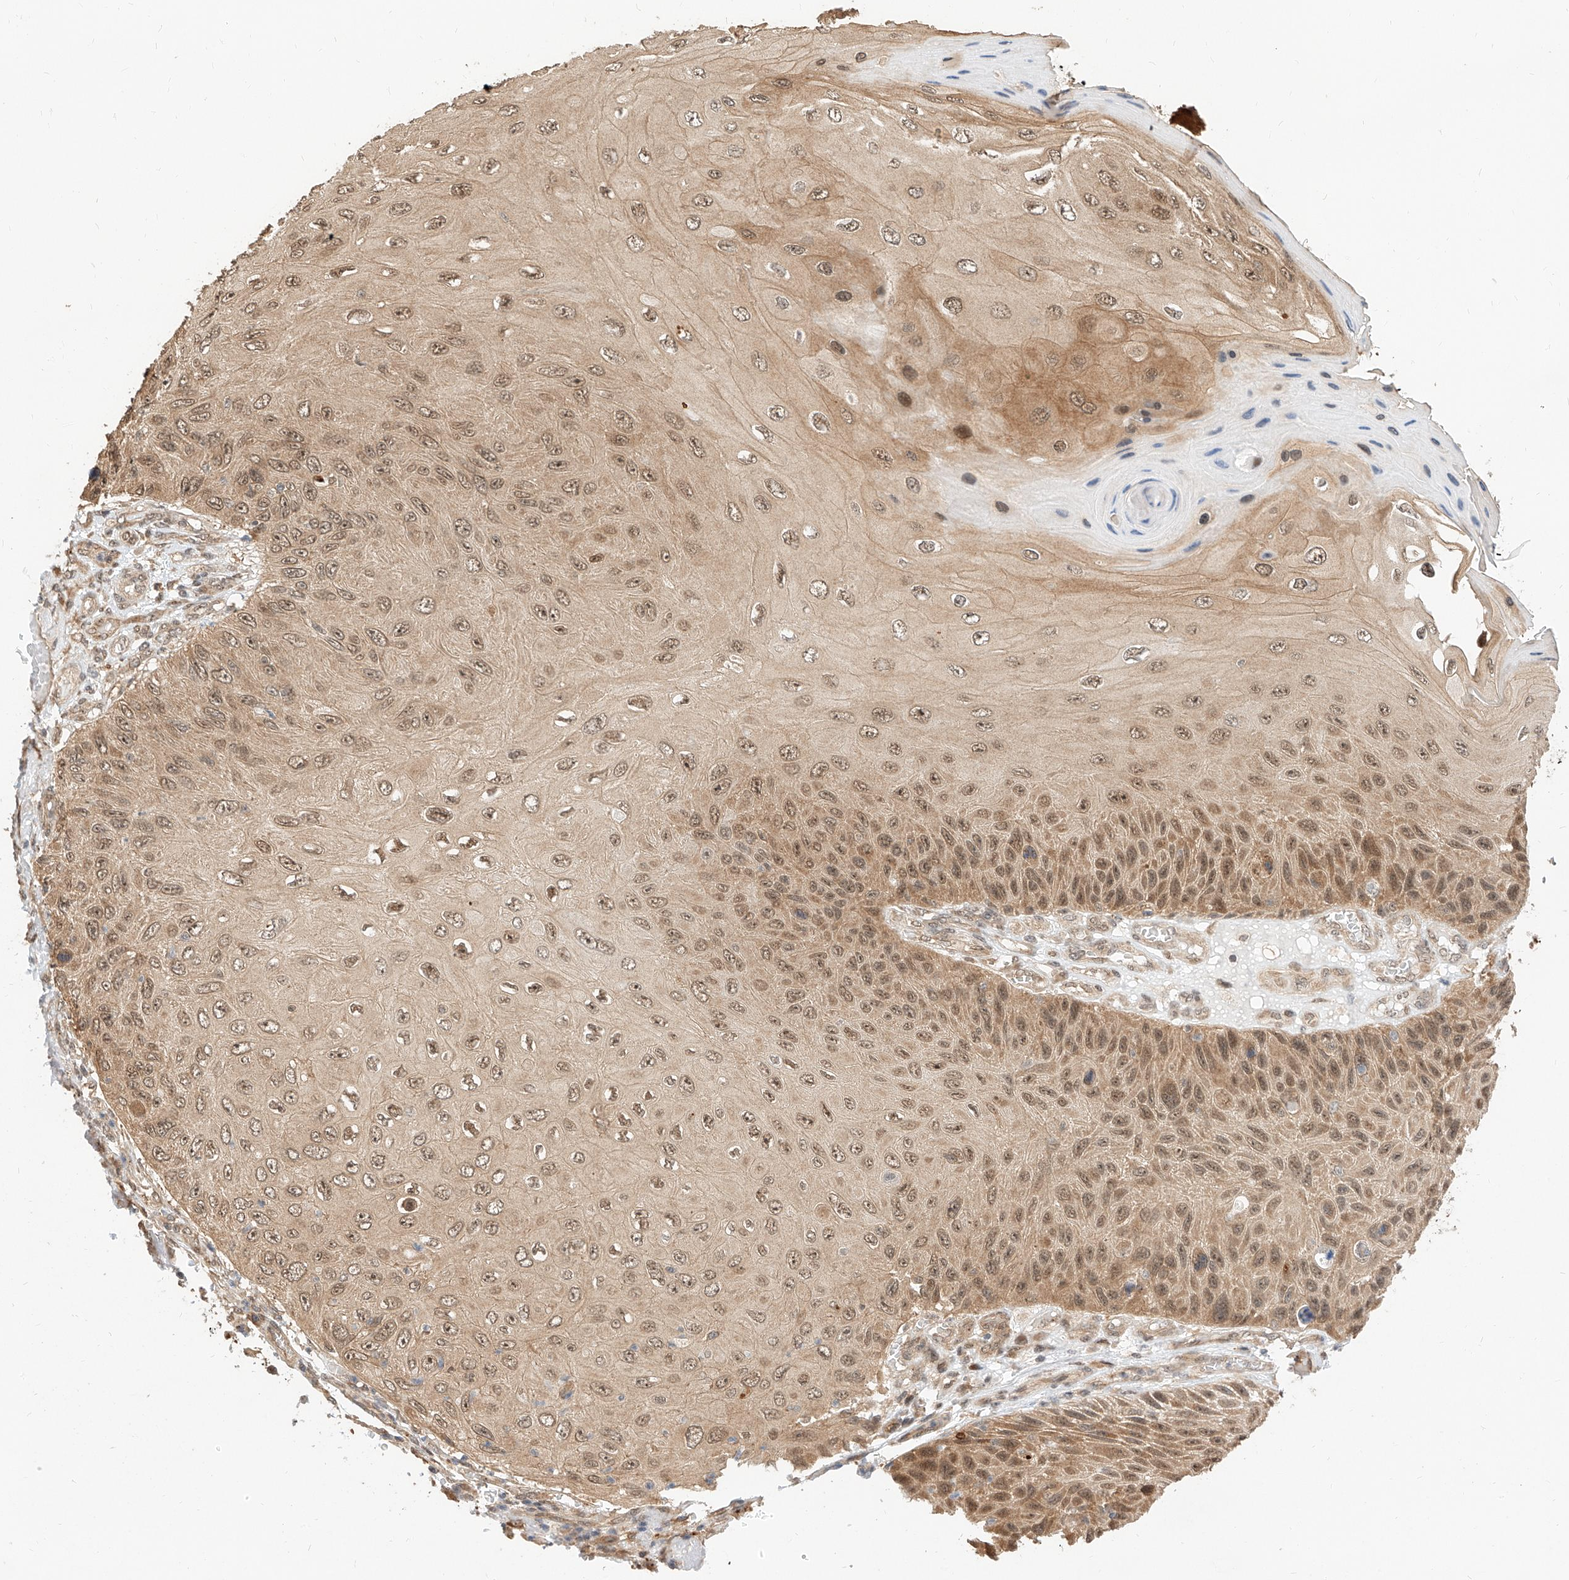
{"staining": {"intensity": "moderate", "quantity": ">75%", "location": "cytoplasmic/membranous,nuclear"}, "tissue": "skin cancer", "cell_type": "Tumor cells", "image_type": "cancer", "snomed": [{"axis": "morphology", "description": "Squamous cell carcinoma, NOS"}, {"axis": "topography", "description": "Skin"}], "caption": "Immunohistochemistry (IHC) (DAB (3,3'-diaminobenzidine)) staining of squamous cell carcinoma (skin) demonstrates moderate cytoplasmic/membranous and nuclear protein expression in about >75% of tumor cells.", "gene": "EIF4H", "patient": {"sex": "female", "age": 88}}